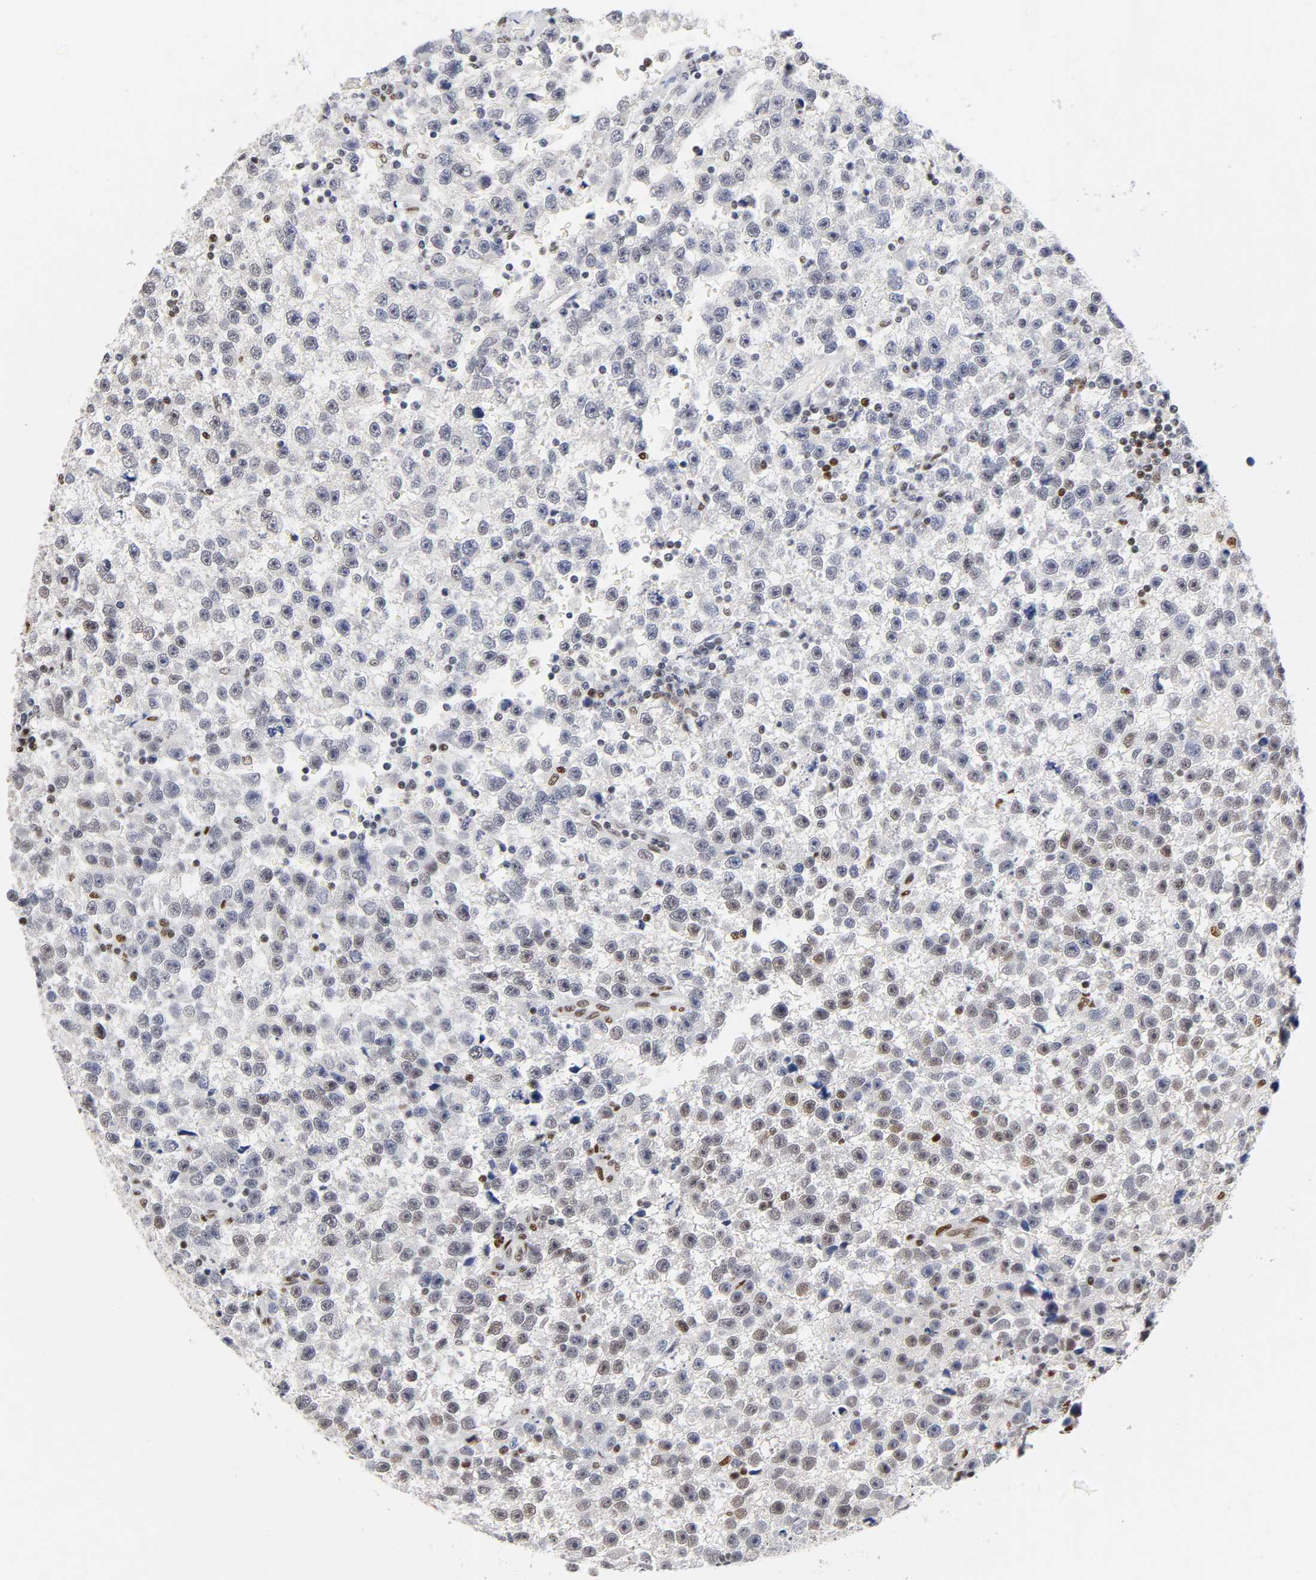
{"staining": {"intensity": "weak", "quantity": "<25%", "location": "nuclear"}, "tissue": "testis cancer", "cell_type": "Tumor cells", "image_type": "cancer", "snomed": [{"axis": "morphology", "description": "Seminoma, NOS"}, {"axis": "topography", "description": "Testis"}], "caption": "A high-resolution photomicrograph shows immunohistochemistry (IHC) staining of testis seminoma, which exhibits no significant positivity in tumor cells.", "gene": "NR3C1", "patient": {"sex": "male", "age": 33}}